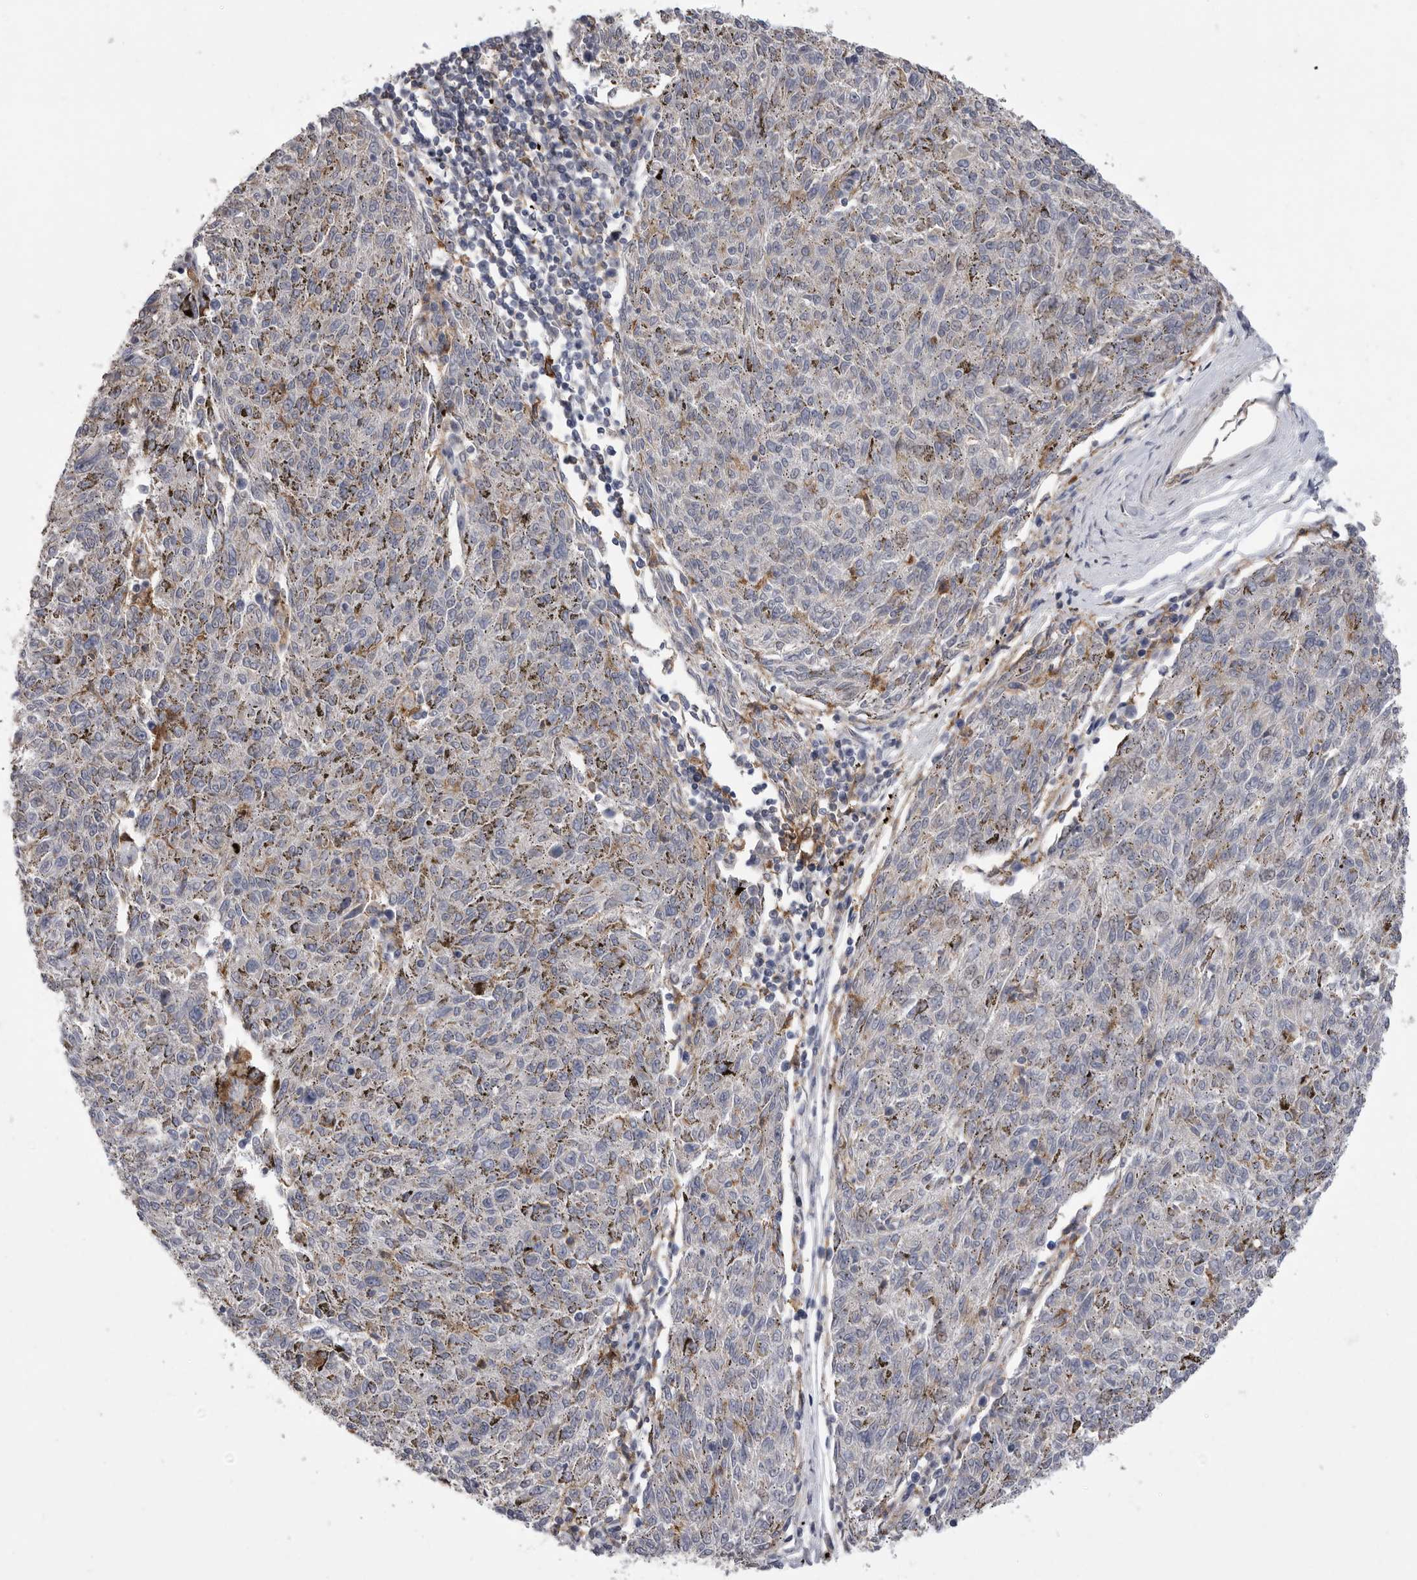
{"staining": {"intensity": "negative", "quantity": "none", "location": "none"}, "tissue": "melanoma", "cell_type": "Tumor cells", "image_type": "cancer", "snomed": [{"axis": "morphology", "description": "Malignant melanoma, NOS"}, {"axis": "topography", "description": "Skin"}], "caption": "Immunohistochemical staining of melanoma shows no significant staining in tumor cells. (Immunohistochemistry (ihc), brightfield microscopy, high magnification).", "gene": "SIGLEC10", "patient": {"sex": "female", "age": 72}}